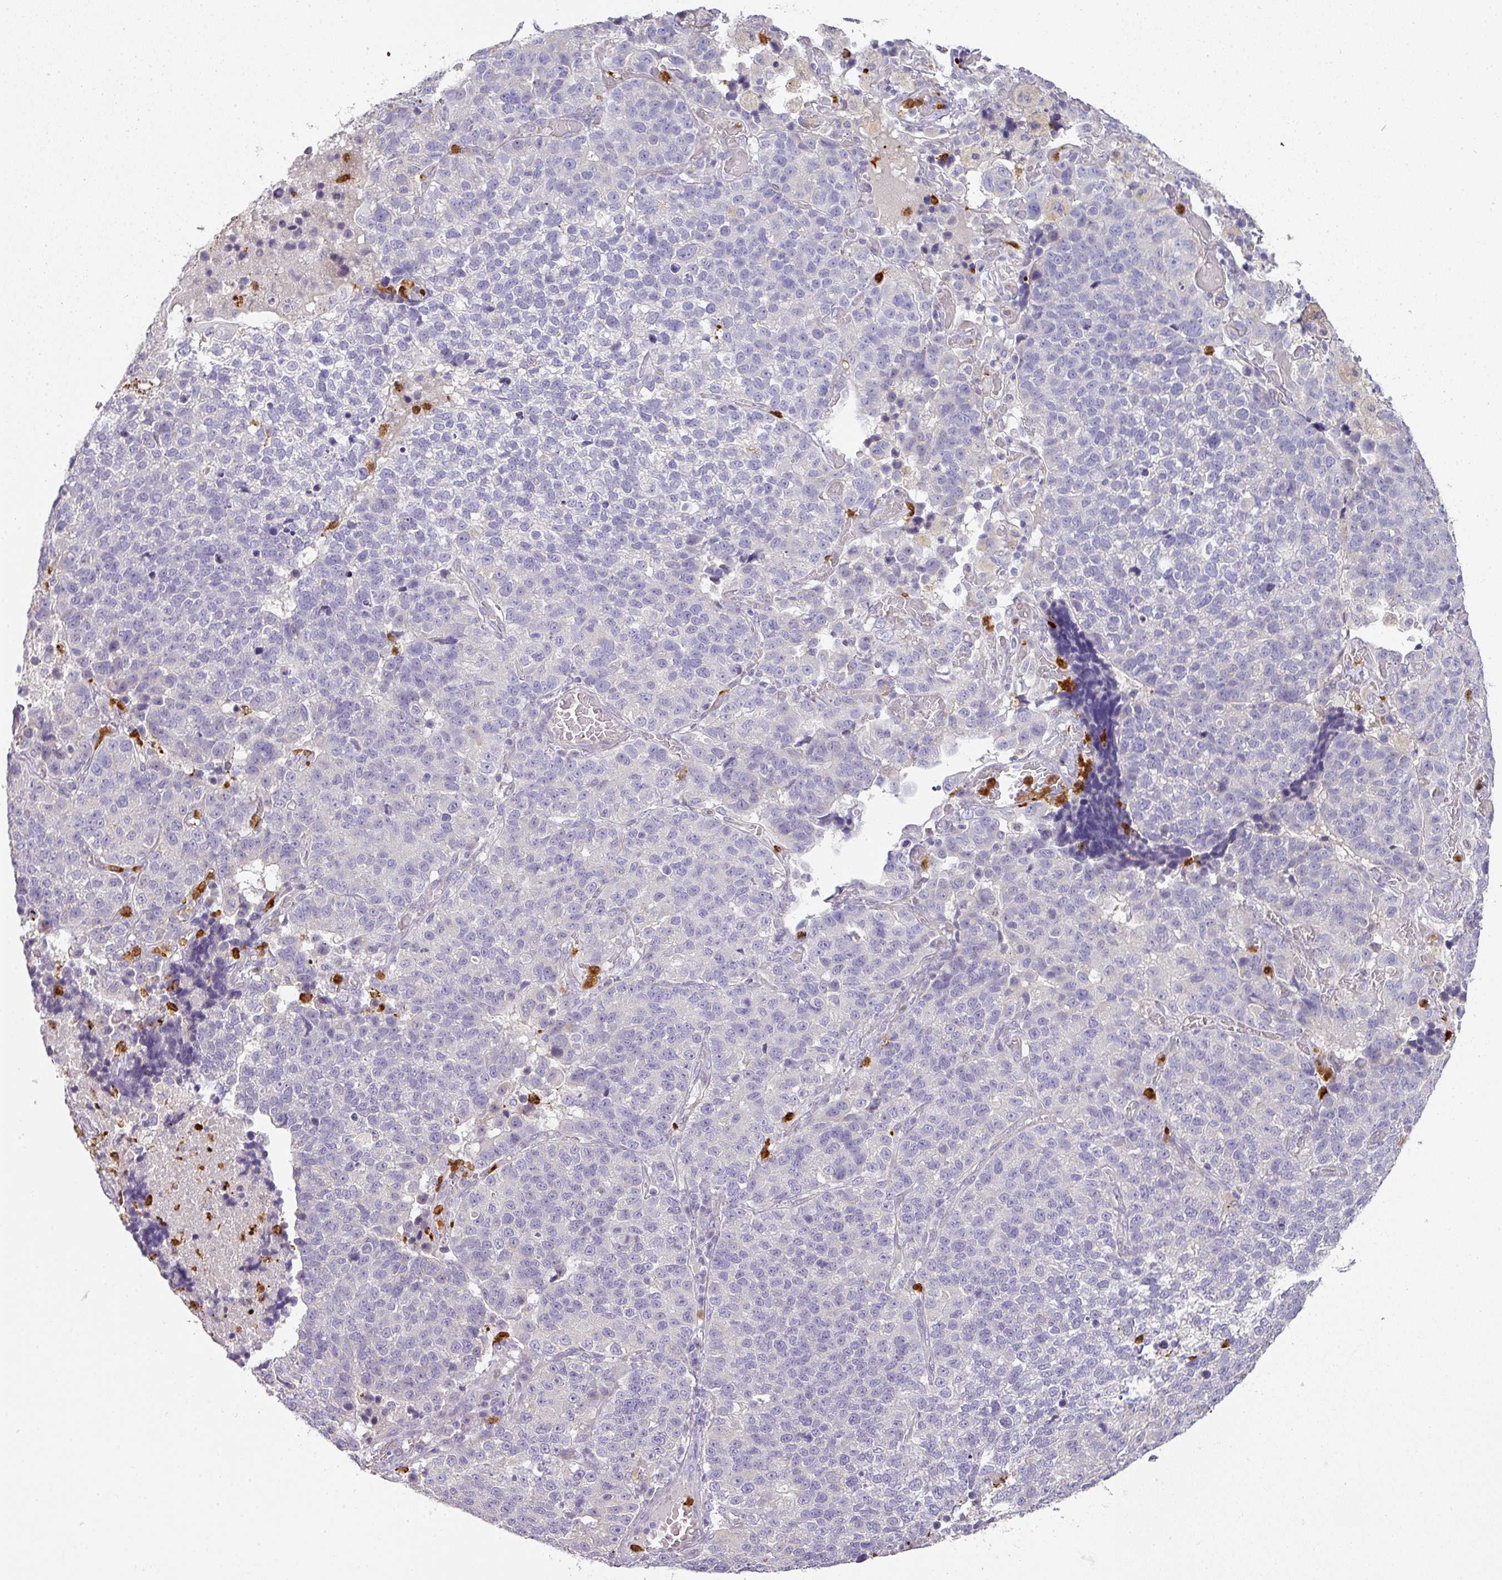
{"staining": {"intensity": "negative", "quantity": "none", "location": "none"}, "tissue": "lung cancer", "cell_type": "Tumor cells", "image_type": "cancer", "snomed": [{"axis": "morphology", "description": "Adenocarcinoma, NOS"}, {"axis": "topography", "description": "Lung"}], "caption": "Immunohistochemistry micrograph of neoplastic tissue: human lung cancer stained with DAB reveals no significant protein positivity in tumor cells. Nuclei are stained in blue.", "gene": "HHEX", "patient": {"sex": "male", "age": 49}}